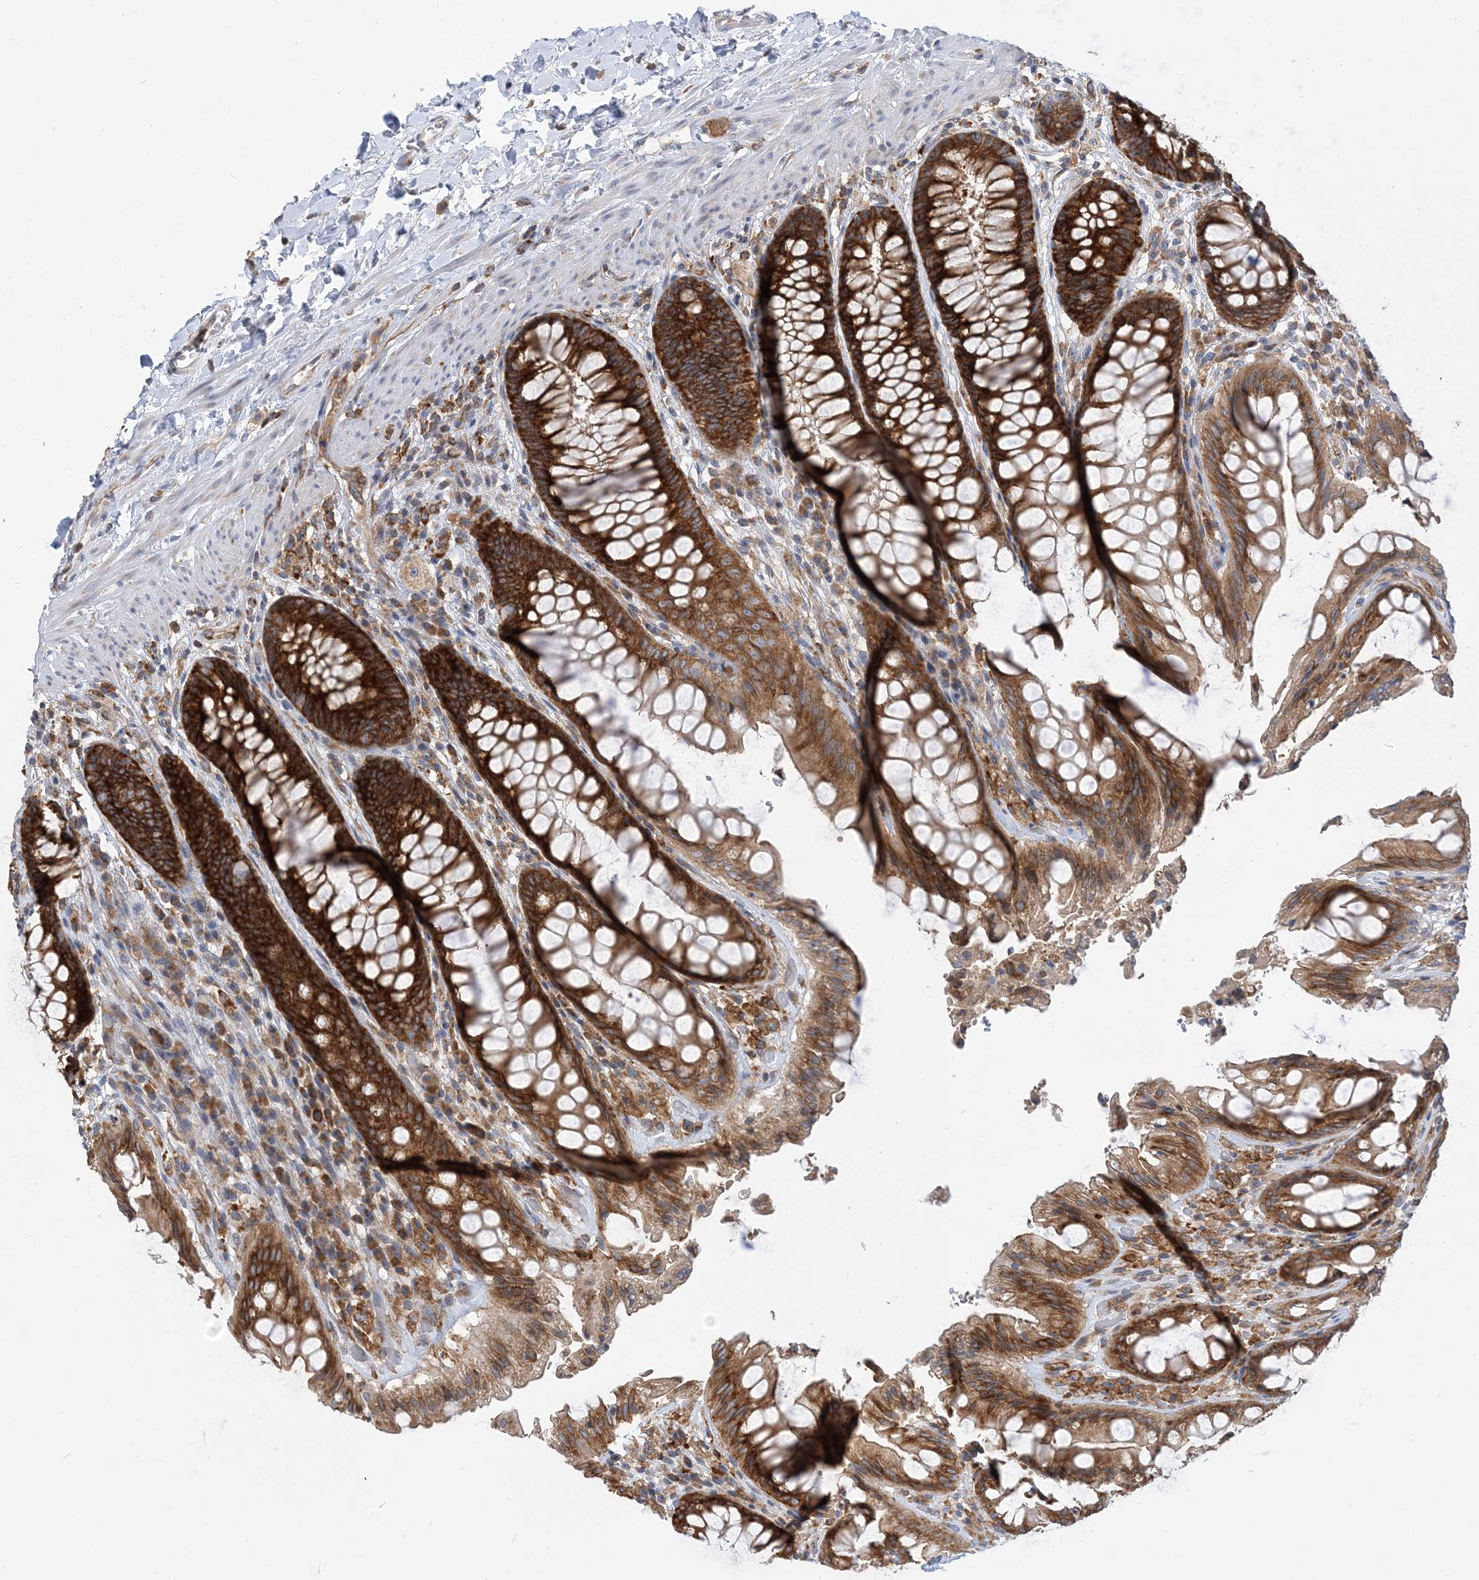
{"staining": {"intensity": "strong", "quantity": ">75%", "location": "cytoplasmic/membranous"}, "tissue": "rectum", "cell_type": "Glandular cells", "image_type": "normal", "snomed": [{"axis": "morphology", "description": "Normal tissue, NOS"}, {"axis": "topography", "description": "Rectum"}], "caption": "Strong cytoplasmic/membranous positivity is appreciated in approximately >75% of glandular cells in normal rectum. (DAB IHC with brightfield microscopy, high magnification).", "gene": "LARP4B", "patient": {"sex": "female", "age": 46}}